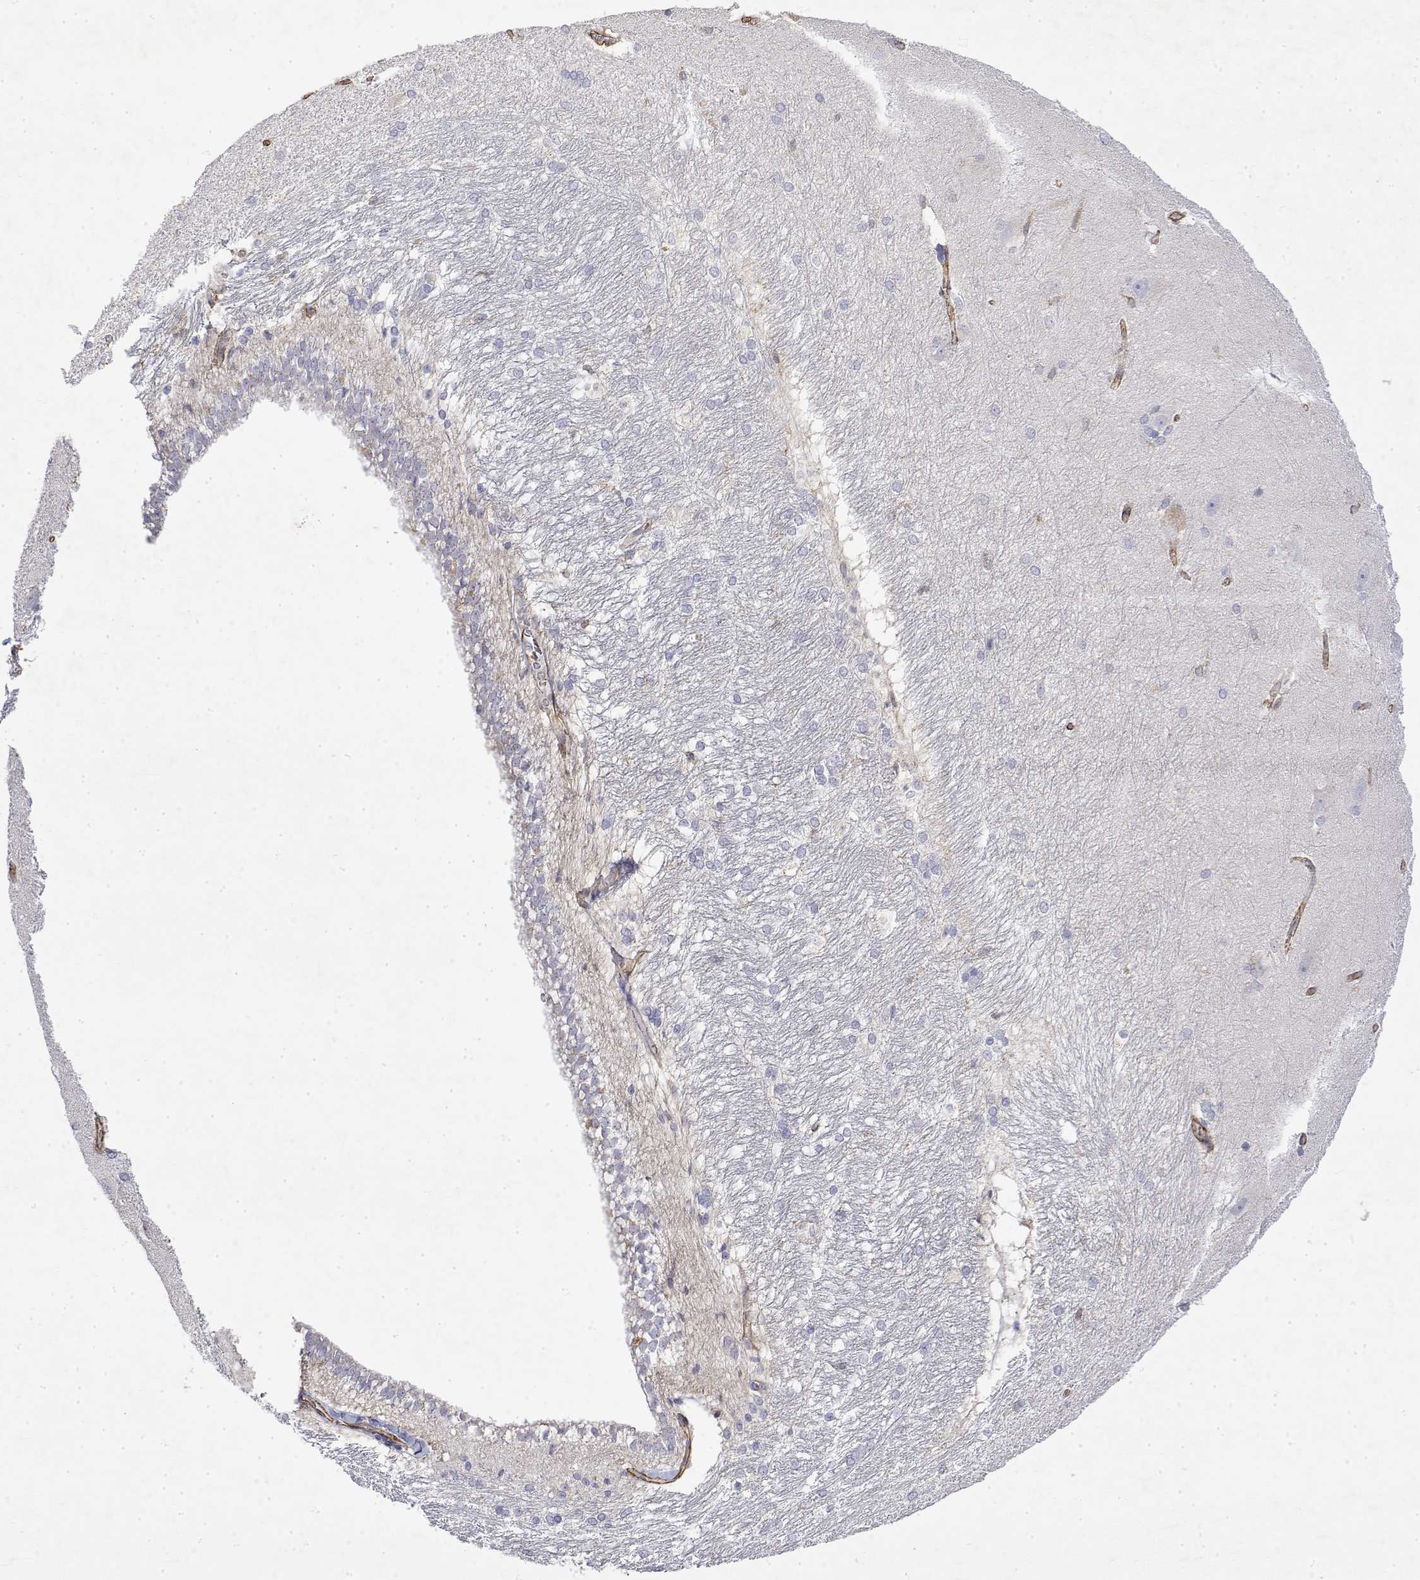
{"staining": {"intensity": "negative", "quantity": "none", "location": "none"}, "tissue": "hippocampus", "cell_type": "Glial cells", "image_type": "normal", "snomed": [{"axis": "morphology", "description": "Normal tissue, NOS"}, {"axis": "topography", "description": "Cerebral cortex"}, {"axis": "topography", "description": "Hippocampus"}], "caption": "Immunohistochemical staining of normal human hippocampus displays no significant staining in glial cells.", "gene": "SOWAHD", "patient": {"sex": "female", "age": 19}}